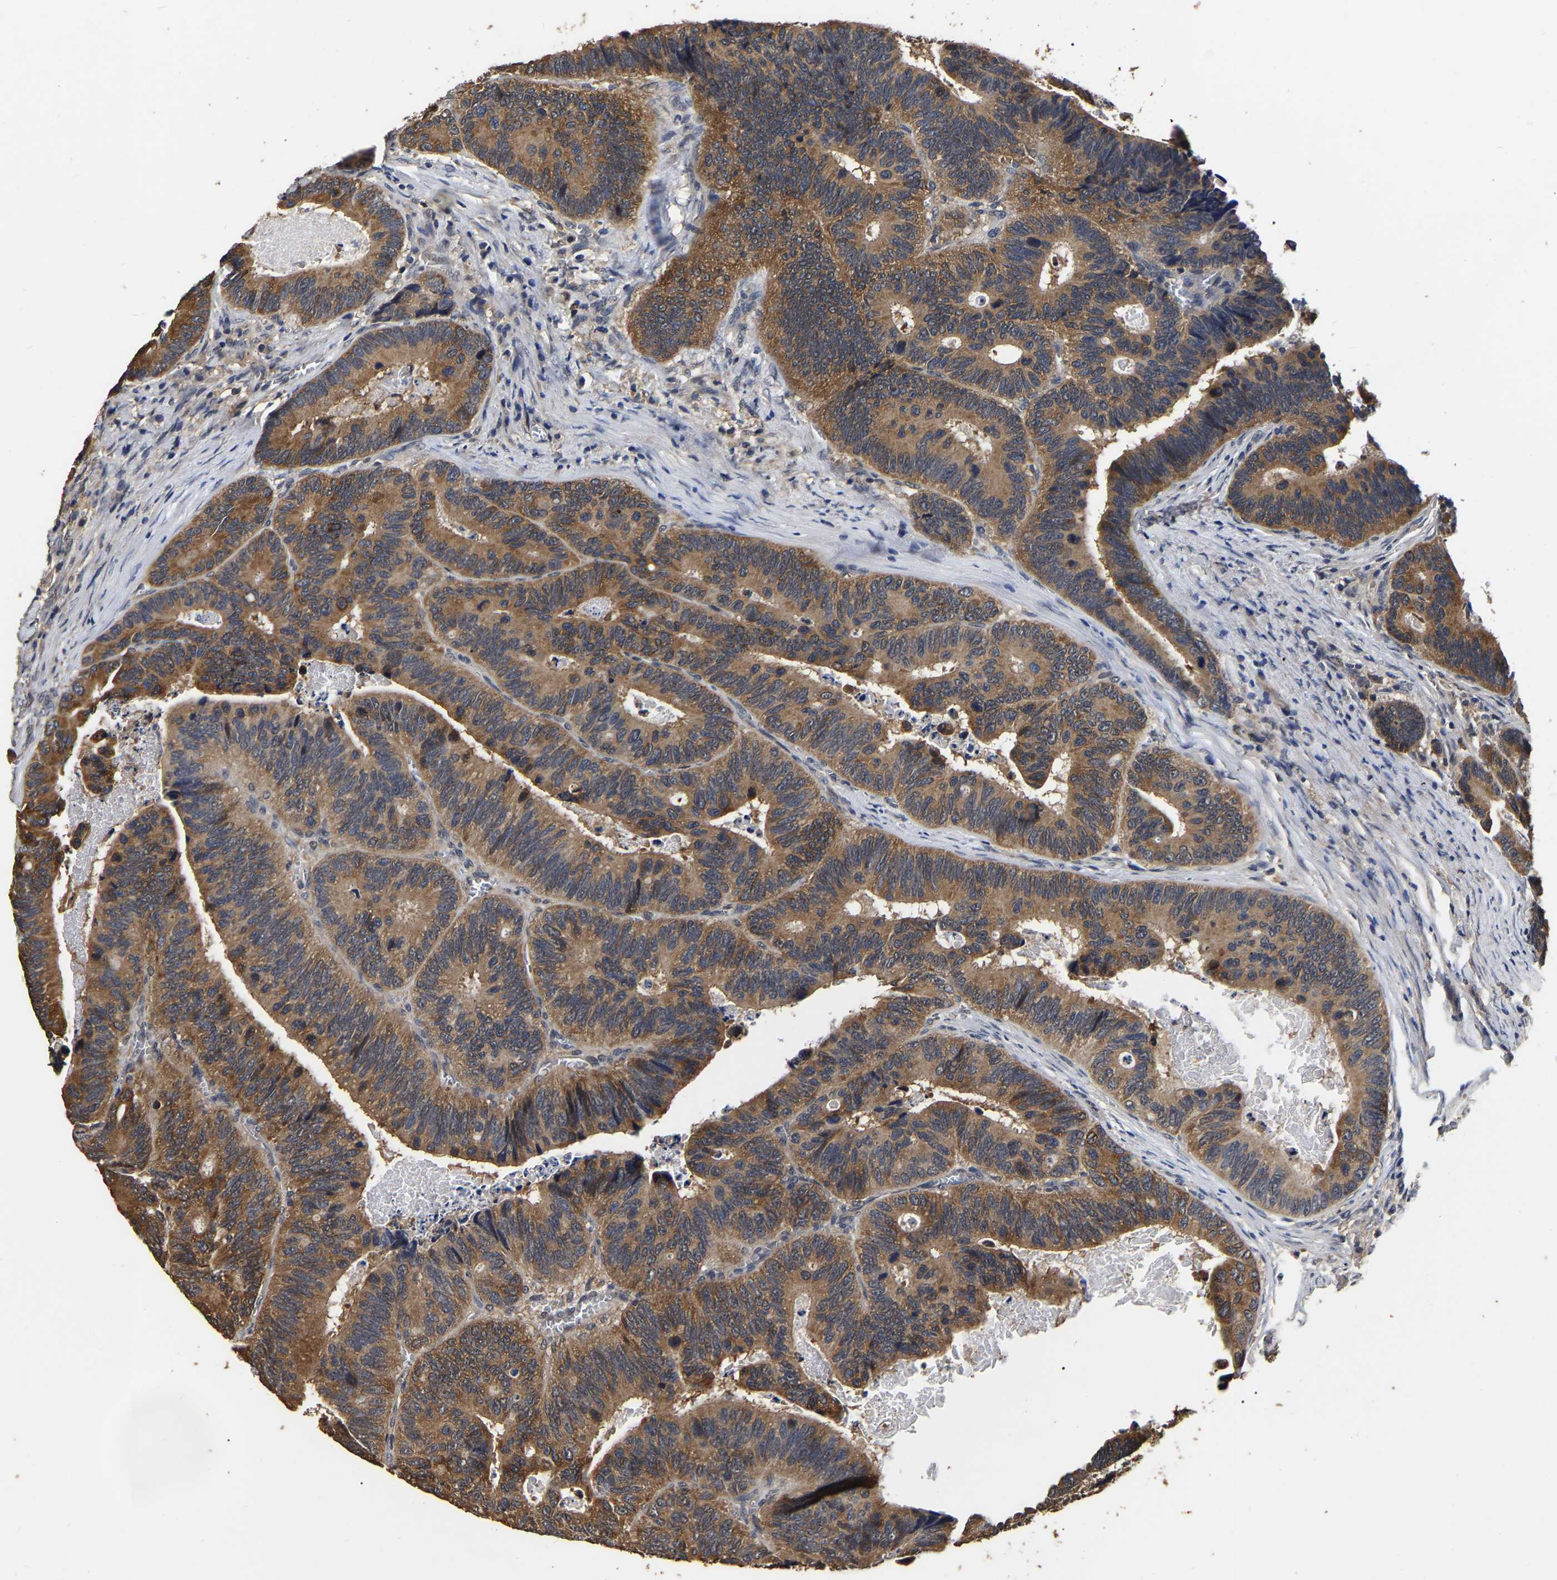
{"staining": {"intensity": "moderate", "quantity": ">75%", "location": "cytoplasmic/membranous"}, "tissue": "colorectal cancer", "cell_type": "Tumor cells", "image_type": "cancer", "snomed": [{"axis": "morphology", "description": "Inflammation, NOS"}, {"axis": "morphology", "description": "Adenocarcinoma, NOS"}, {"axis": "topography", "description": "Colon"}], "caption": "Protein analysis of adenocarcinoma (colorectal) tissue shows moderate cytoplasmic/membranous staining in about >75% of tumor cells.", "gene": "STK32C", "patient": {"sex": "male", "age": 72}}